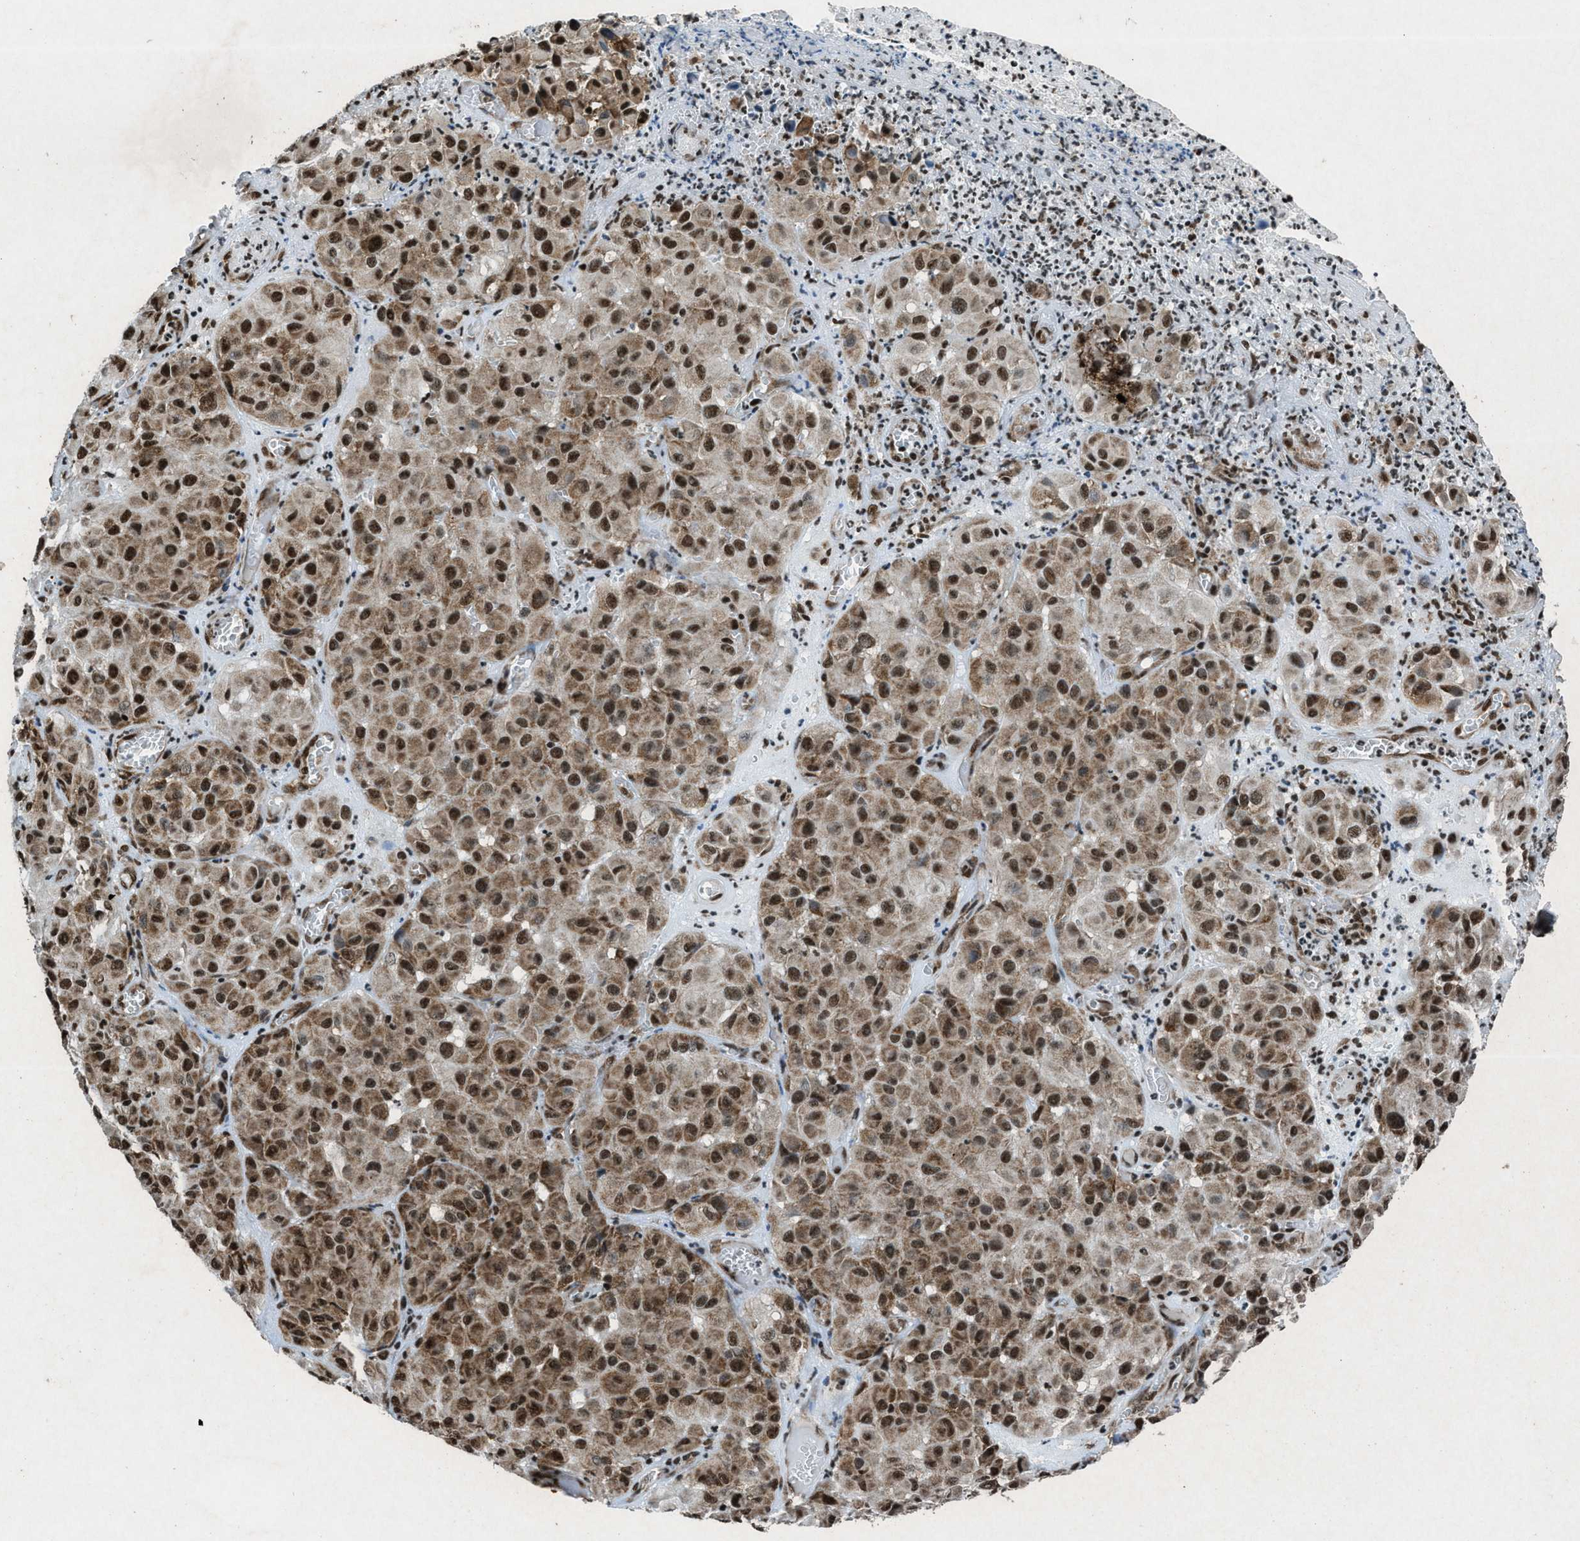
{"staining": {"intensity": "moderate", "quantity": ">75%", "location": "cytoplasmic/membranous,nuclear"}, "tissue": "melanoma", "cell_type": "Tumor cells", "image_type": "cancer", "snomed": [{"axis": "morphology", "description": "Malignant melanoma, NOS"}, {"axis": "topography", "description": "Skin"}], "caption": "About >75% of tumor cells in malignant melanoma display moderate cytoplasmic/membranous and nuclear protein positivity as visualized by brown immunohistochemical staining.", "gene": "NXF1", "patient": {"sex": "female", "age": 21}}